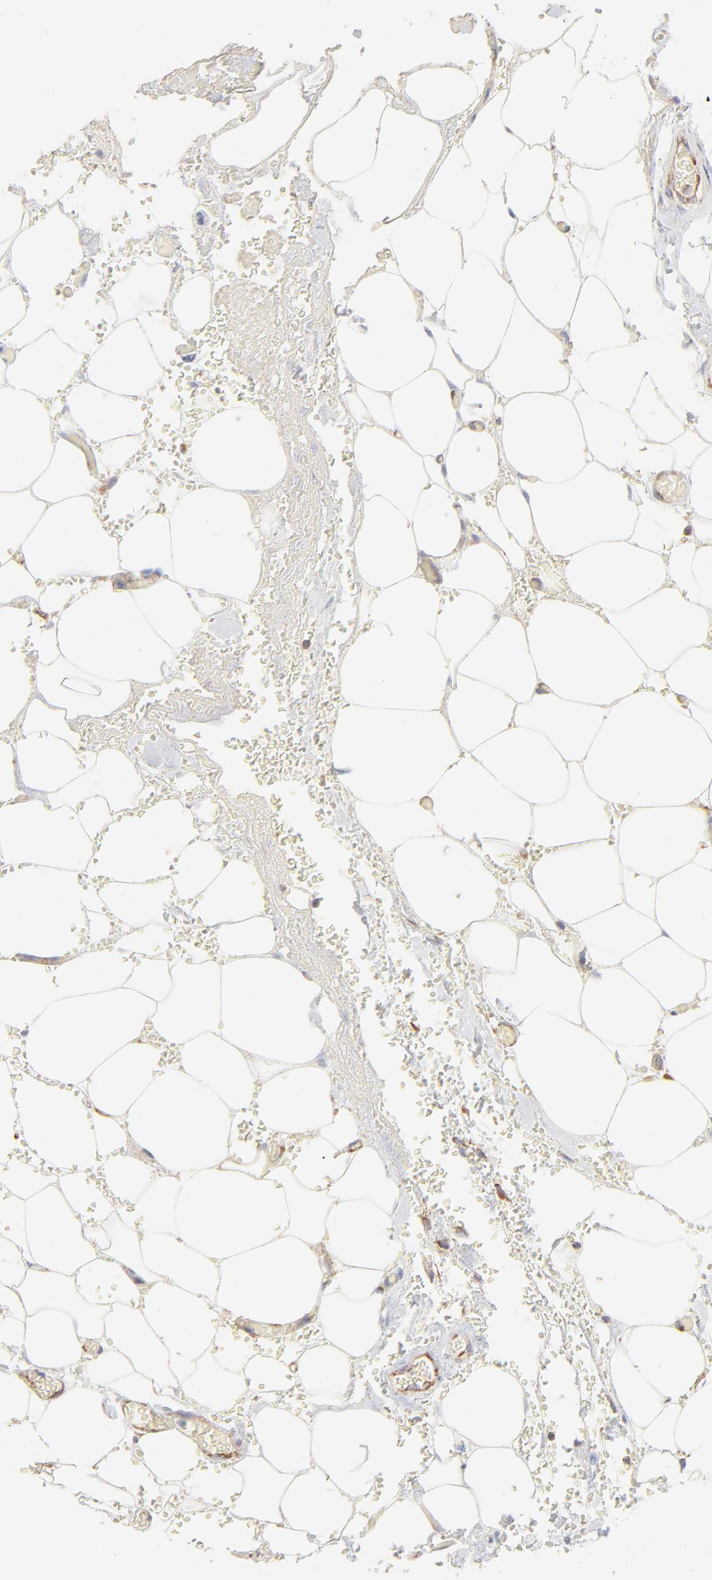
{"staining": {"intensity": "weak", "quantity": "<25%", "location": "cytoplasmic/membranous"}, "tissue": "adipose tissue", "cell_type": "Adipocytes", "image_type": "normal", "snomed": [{"axis": "morphology", "description": "Normal tissue, NOS"}, {"axis": "morphology", "description": "Cholangiocarcinoma"}, {"axis": "topography", "description": "Liver"}, {"axis": "topography", "description": "Peripheral nerve tissue"}], "caption": "Immunohistochemistry (IHC) of benign human adipose tissue reveals no positivity in adipocytes.", "gene": "RPS21", "patient": {"sex": "male", "age": 50}}